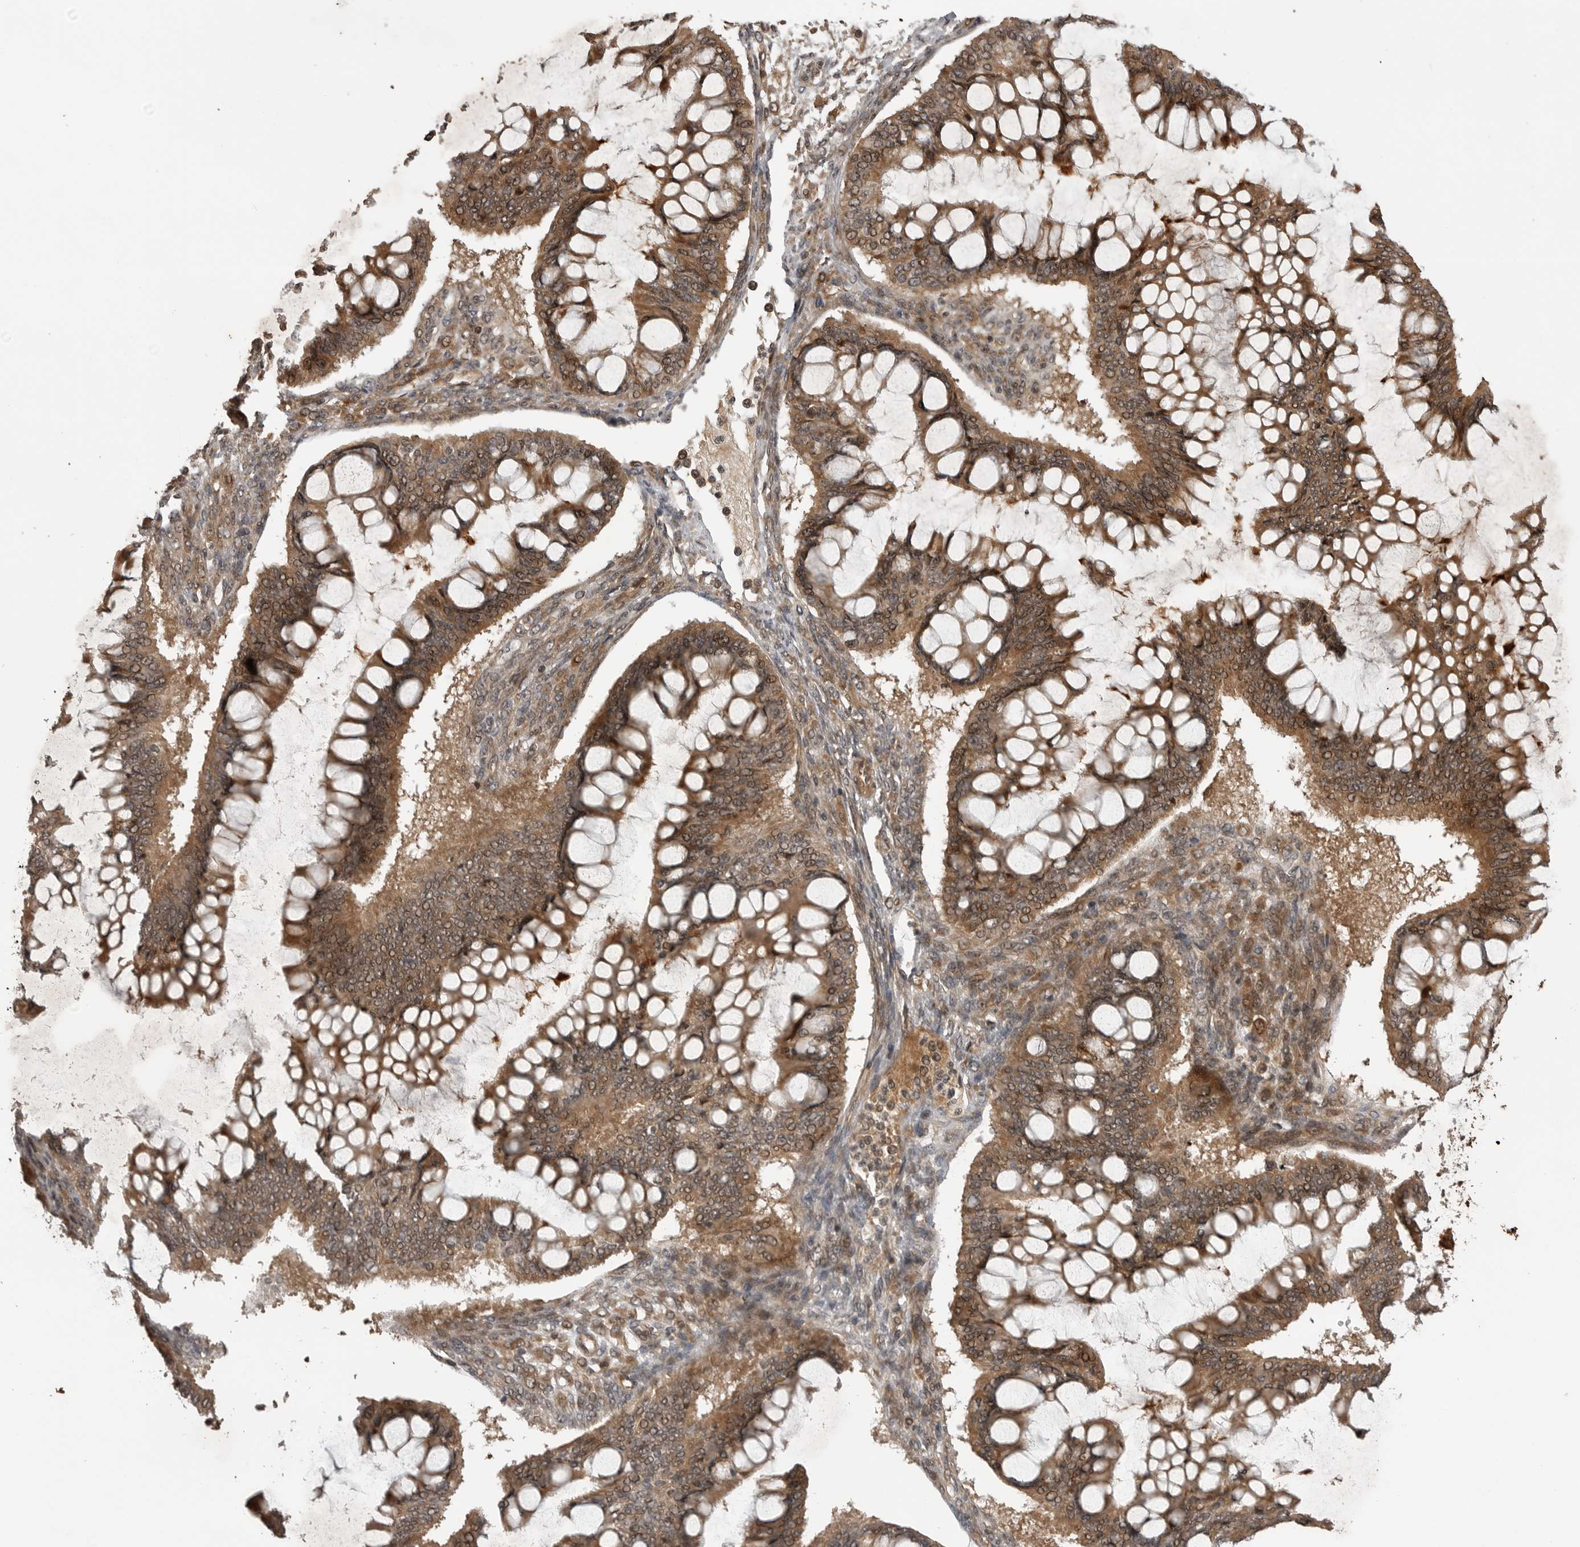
{"staining": {"intensity": "moderate", "quantity": ">75%", "location": "cytoplasmic/membranous,nuclear"}, "tissue": "ovarian cancer", "cell_type": "Tumor cells", "image_type": "cancer", "snomed": [{"axis": "morphology", "description": "Cystadenocarcinoma, mucinous, NOS"}, {"axis": "topography", "description": "Ovary"}], "caption": "Tumor cells reveal moderate cytoplasmic/membranous and nuclear positivity in approximately >75% of cells in ovarian cancer (mucinous cystadenocarcinoma). (Brightfield microscopy of DAB IHC at high magnification).", "gene": "AKAP7", "patient": {"sex": "female", "age": 73}}